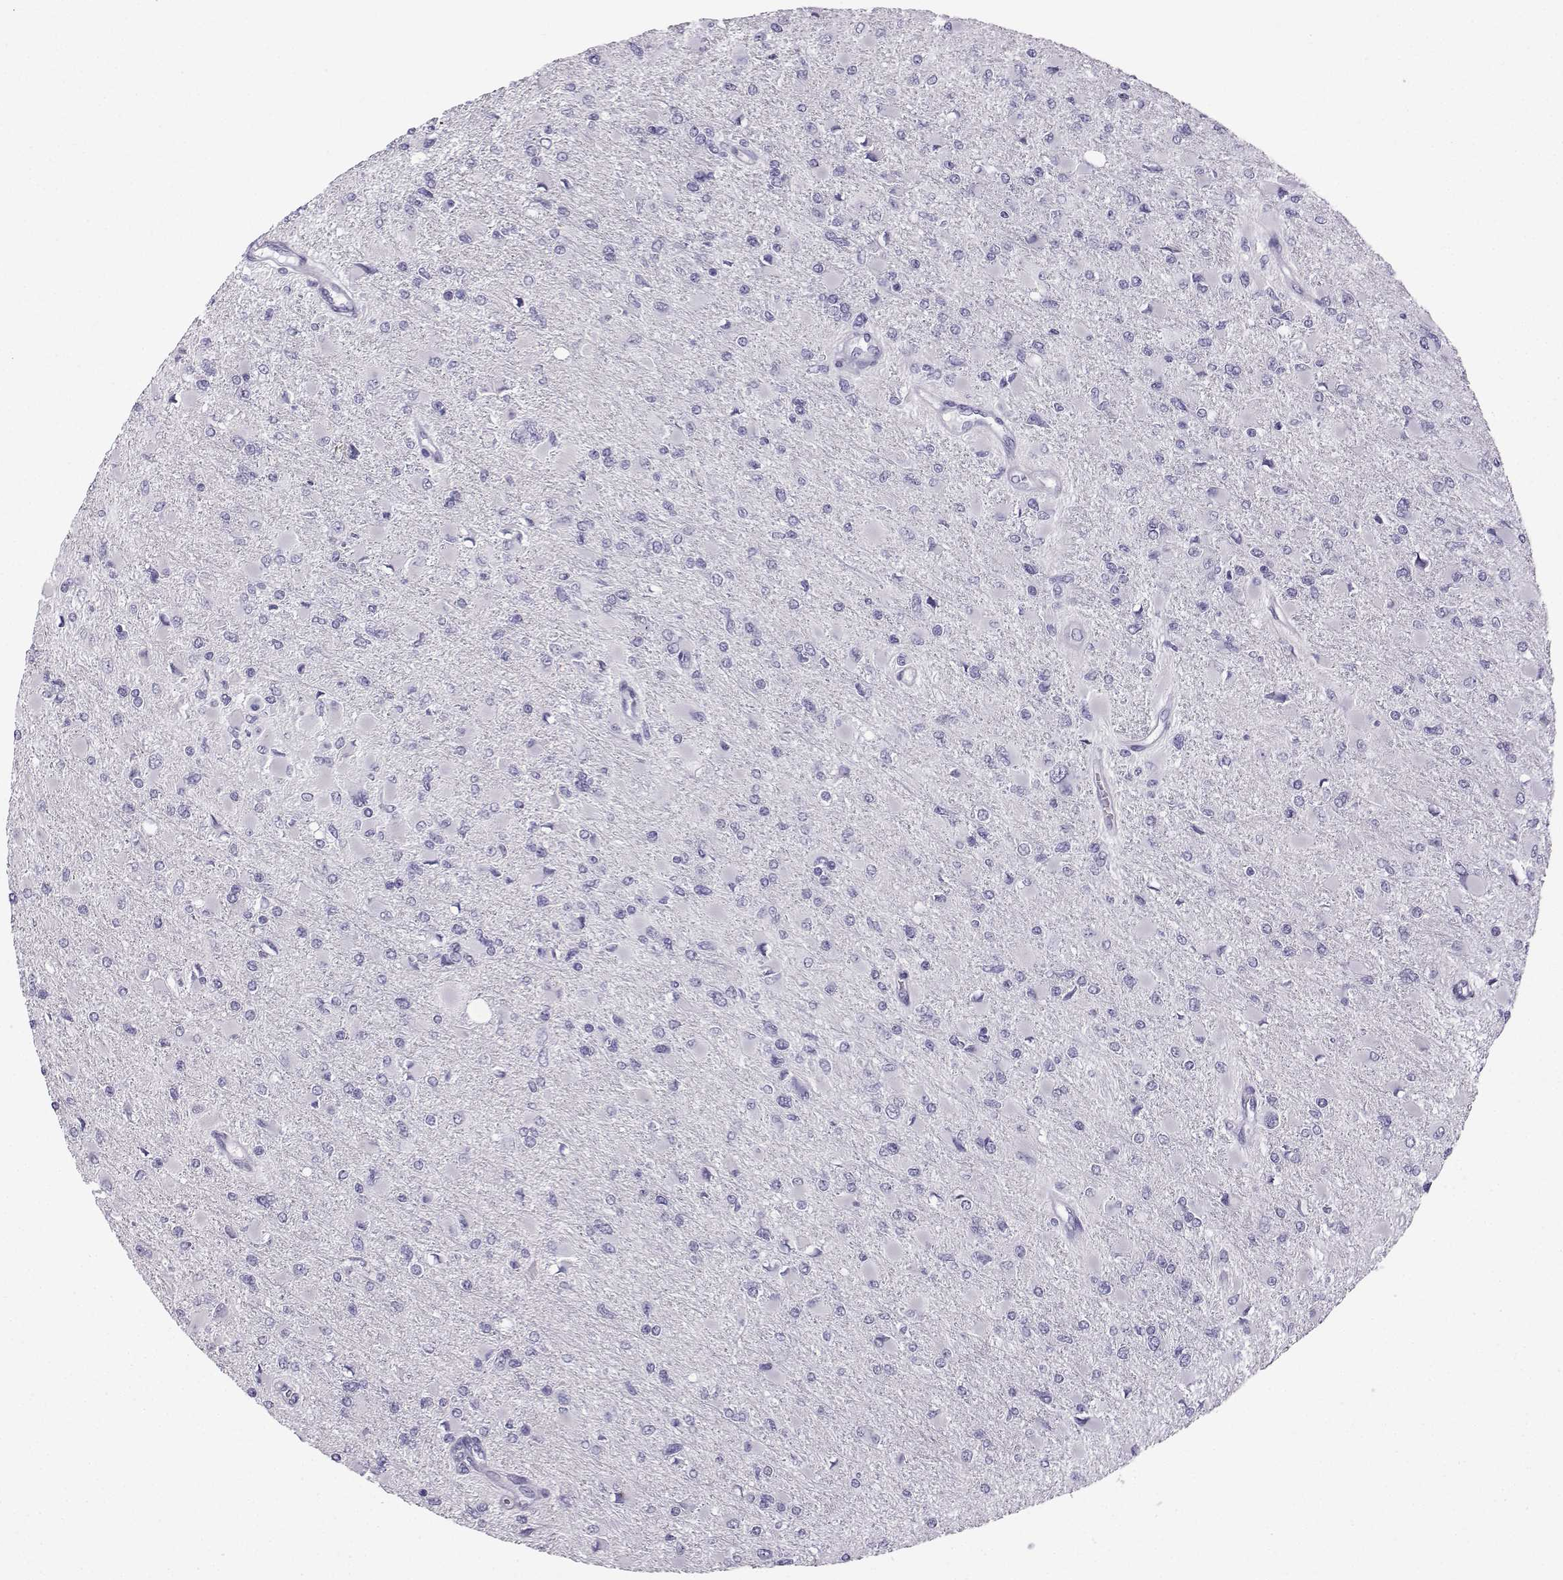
{"staining": {"intensity": "negative", "quantity": "none", "location": "none"}, "tissue": "glioma", "cell_type": "Tumor cells", "image_type": "cancer", "snomed": [{"axis": "morphology", "description": "Glioma, malignant, High grade"}, {"axis": "topography", "description": "Cerebral cortex"}], "caption": "Glioma was stained to show a protein in brown. There is no significant expression in tumor cells.", "gene": "ZBTB8B", "patient": {"sex": "female", "age": 36}}